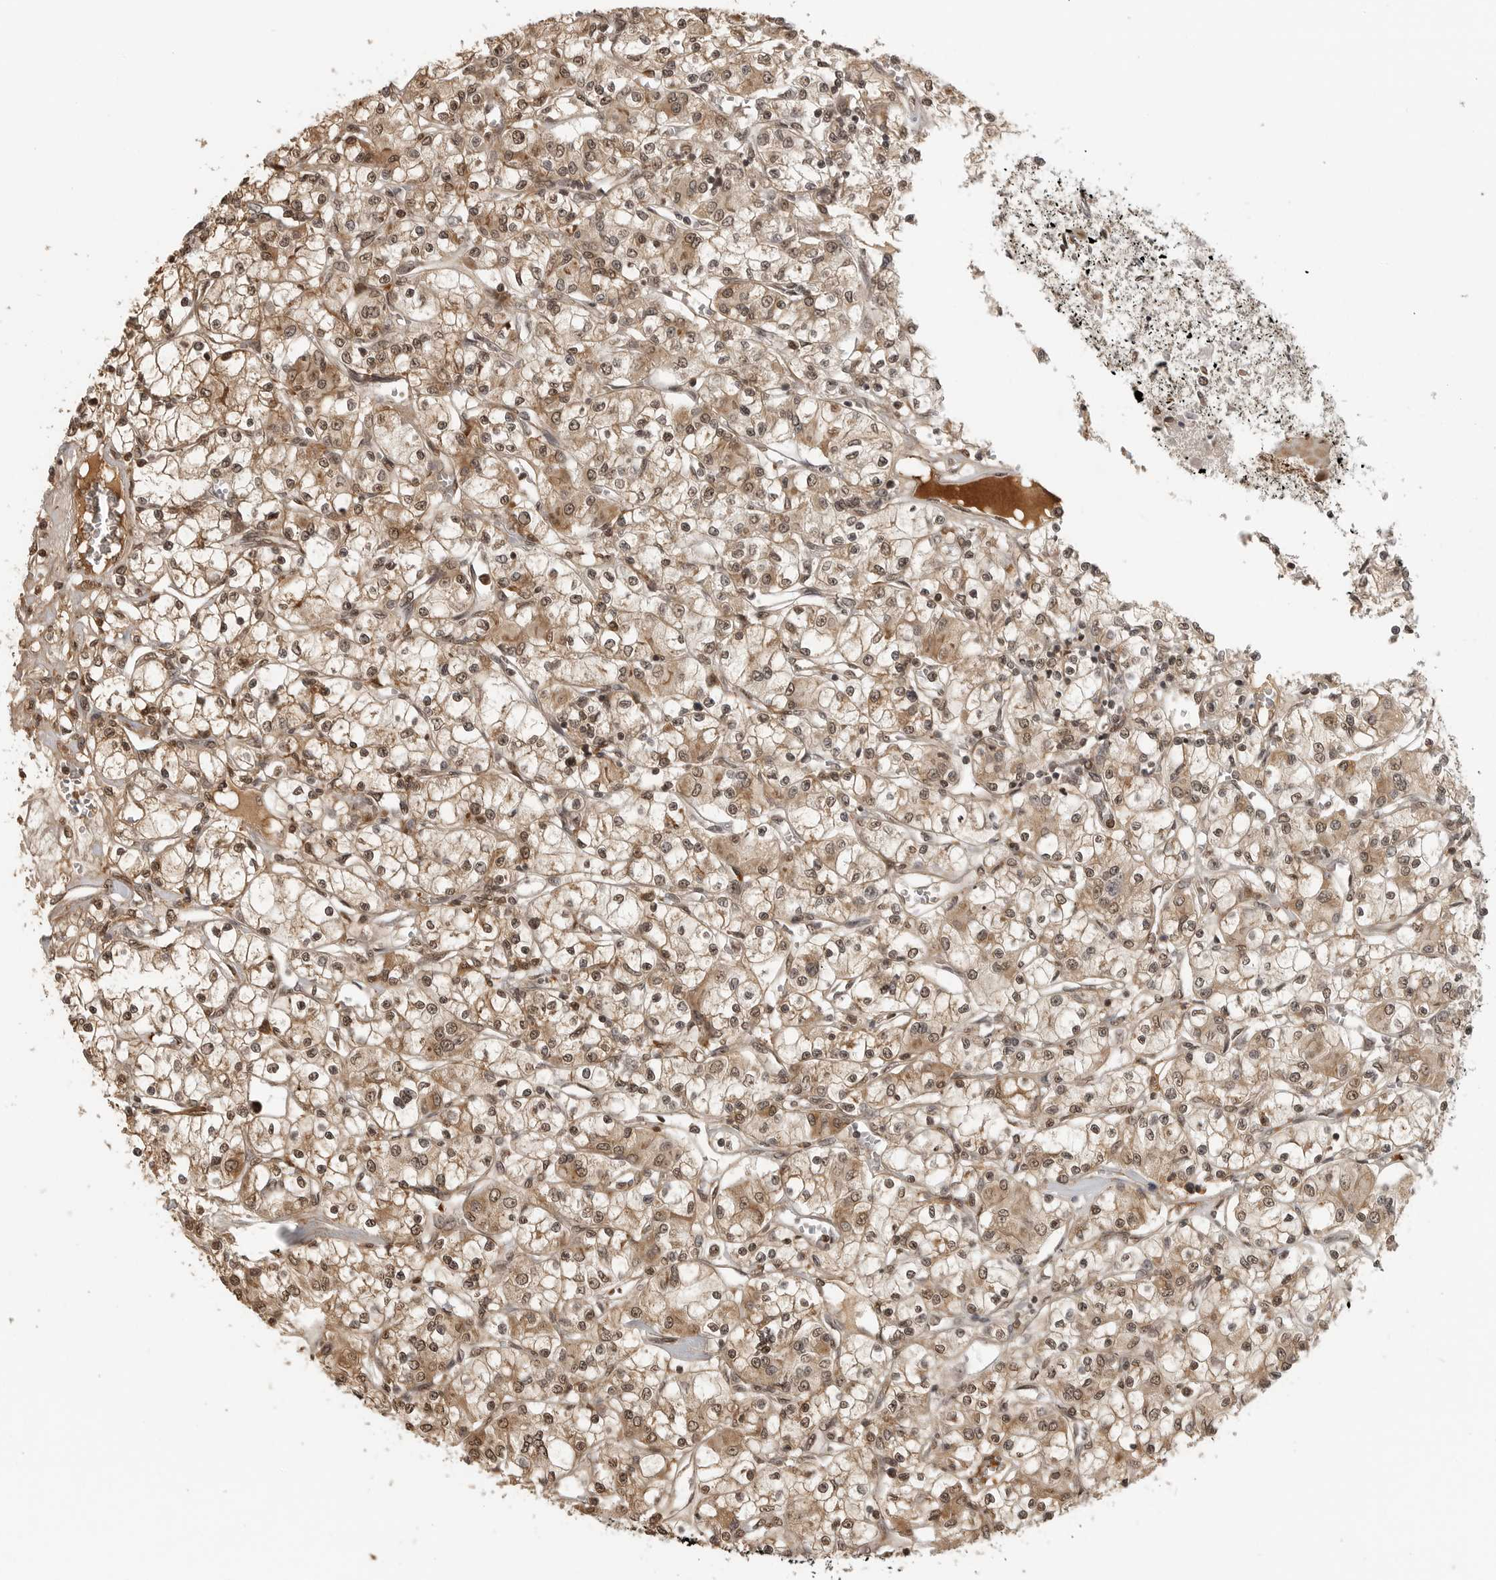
{"staining": {"intensity": "moderate", "quantity": ">75%", "location": "cytoplasmic/membranous,nuclear"}, "tissue": "renal cancer", "cell_type": "Tumor cells", "image_type": "cancer", "snomed": [{"axis": "morphology", "description": "Adenocarcinoma, NOS"}, {"axis": "topography", "description": "Kidney"}], "caption": "DAB (3,3'-diaminobenzidine) immunohistochemical staining of renal adenocarcinoma exhibits moderate cytoplasmic/membranous and nuclear protein expression in approximately >75% of tumor cells. Immunohistochemistry (ihc) stains the protein of interest in brown and the nuclei are stained blue.", "gene": "CLOCK", "patient": {"sex": "female", "age": 59}}